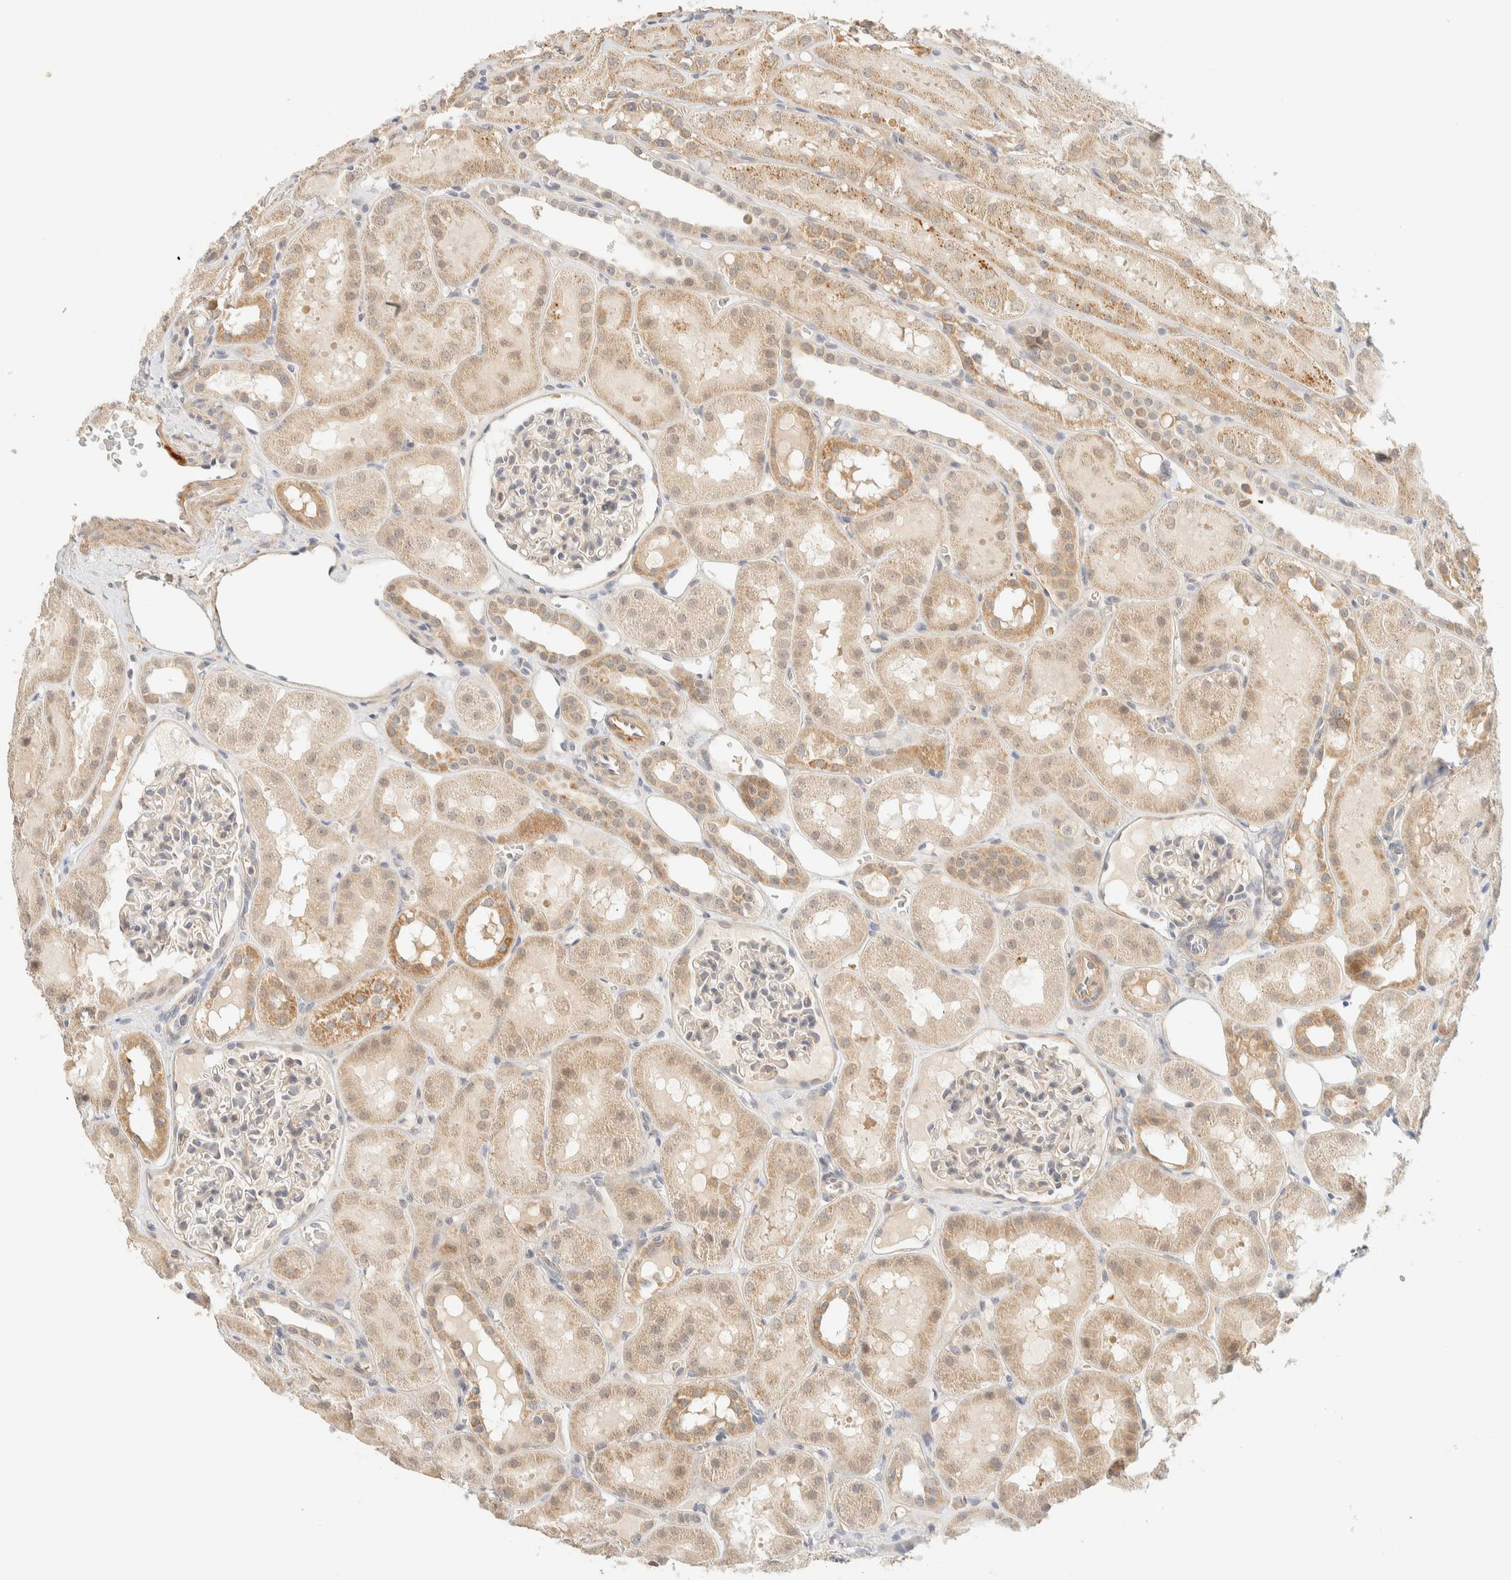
{"staining": {"intensity": "negative", "quantity": "none", "location": "none"}, "tissue": "kidney", "cell_type": "Cells in glomeruli", "image_type": "normal", "snomed": [{"axis": "morphology", "description": "Normal tissue, NOS"}, {"axis": "topography", "description": "Kidney"}, {"axis": "topography", "description": "Urinary bladder"}], "caption": "Immunohistochemistry of unremarkable human kidney exhibits no positivity in cells in glomeruli. Nuclei are stained in blue.", "gene": "TNK1", "patient": {"sex": "male", "age": 16}}